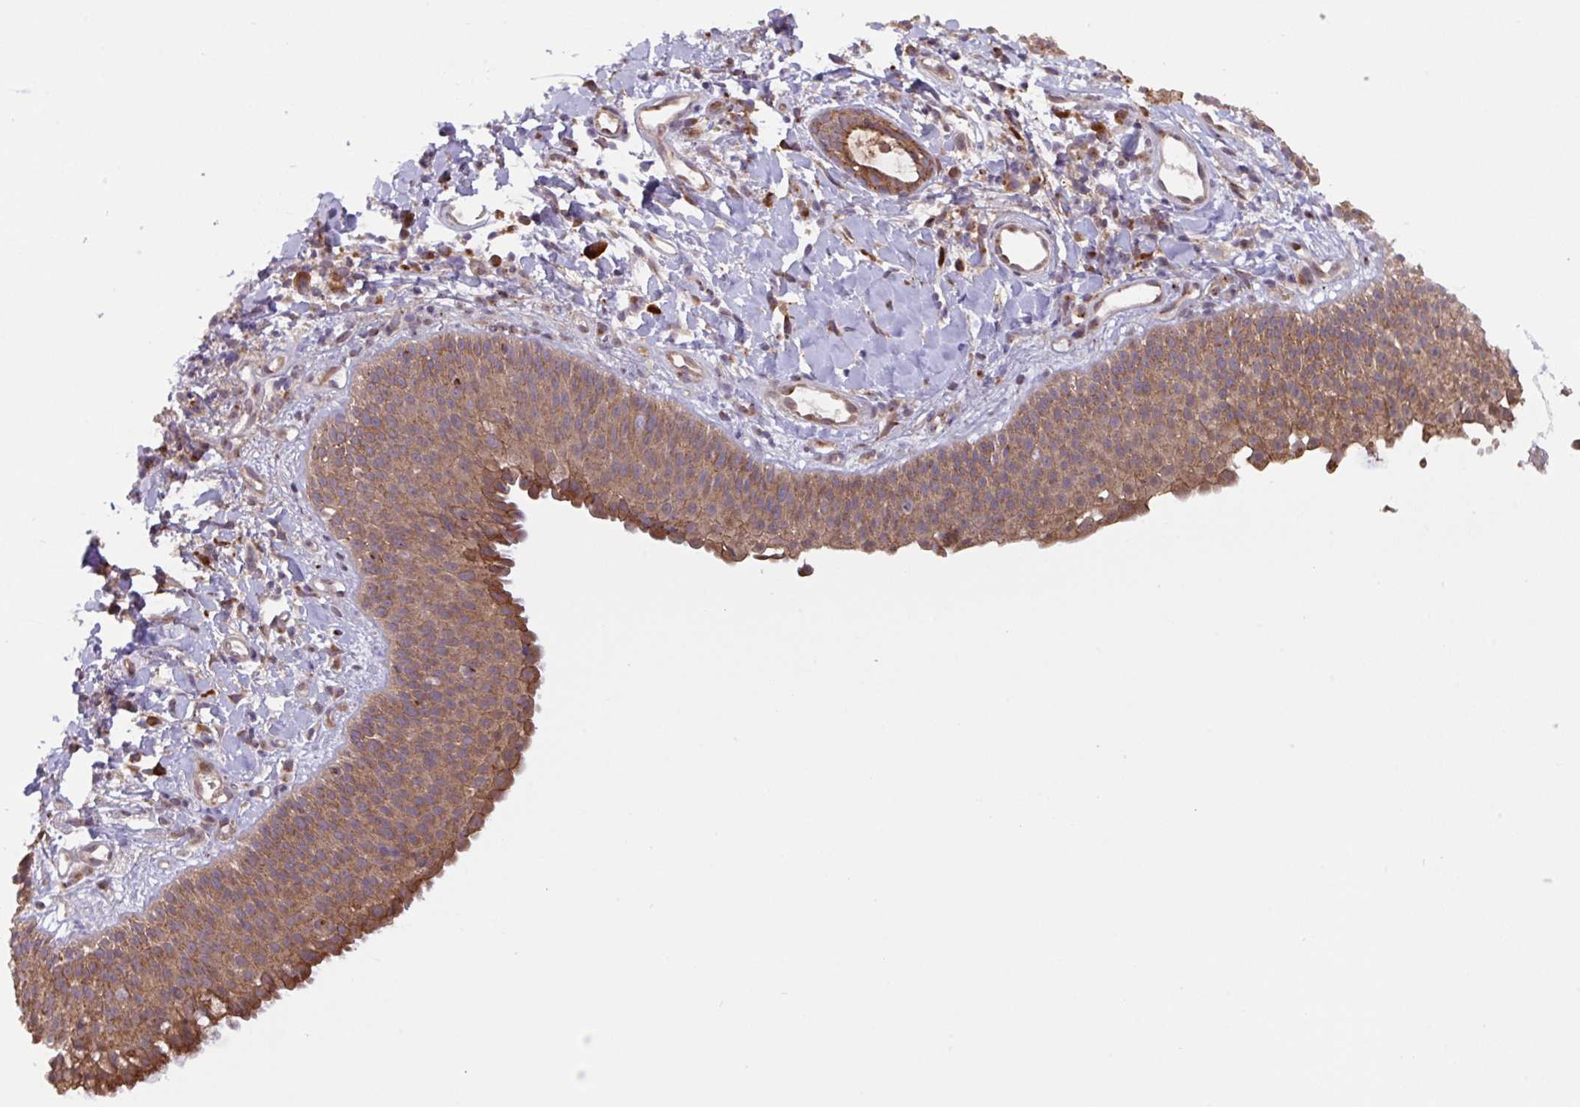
{"staining": {"intensity": "moderate", "quantity": ">75%", "location": "cytoplasmic/membranous"}, "tissue": "nasopharynx", "cell_type": "Respiratory epithelial cells", "image_type": "normal", "snomed": [{"axis": "morphology", "description": "Normal tissue, NOS"}, {"axis": "morphology", "description": "Inflammation, NOS"}, {"axis": "topography", "description": "Nasopharynx"}], "caption": "Nasopharynx stained with immunohistochemistry exhibits moderate cytoplasmic/membranous positivity in approximately >75% of respiratory epithelial cells.", "gene": "INTS10", "patient": {"sex": "male", "age": 54}}